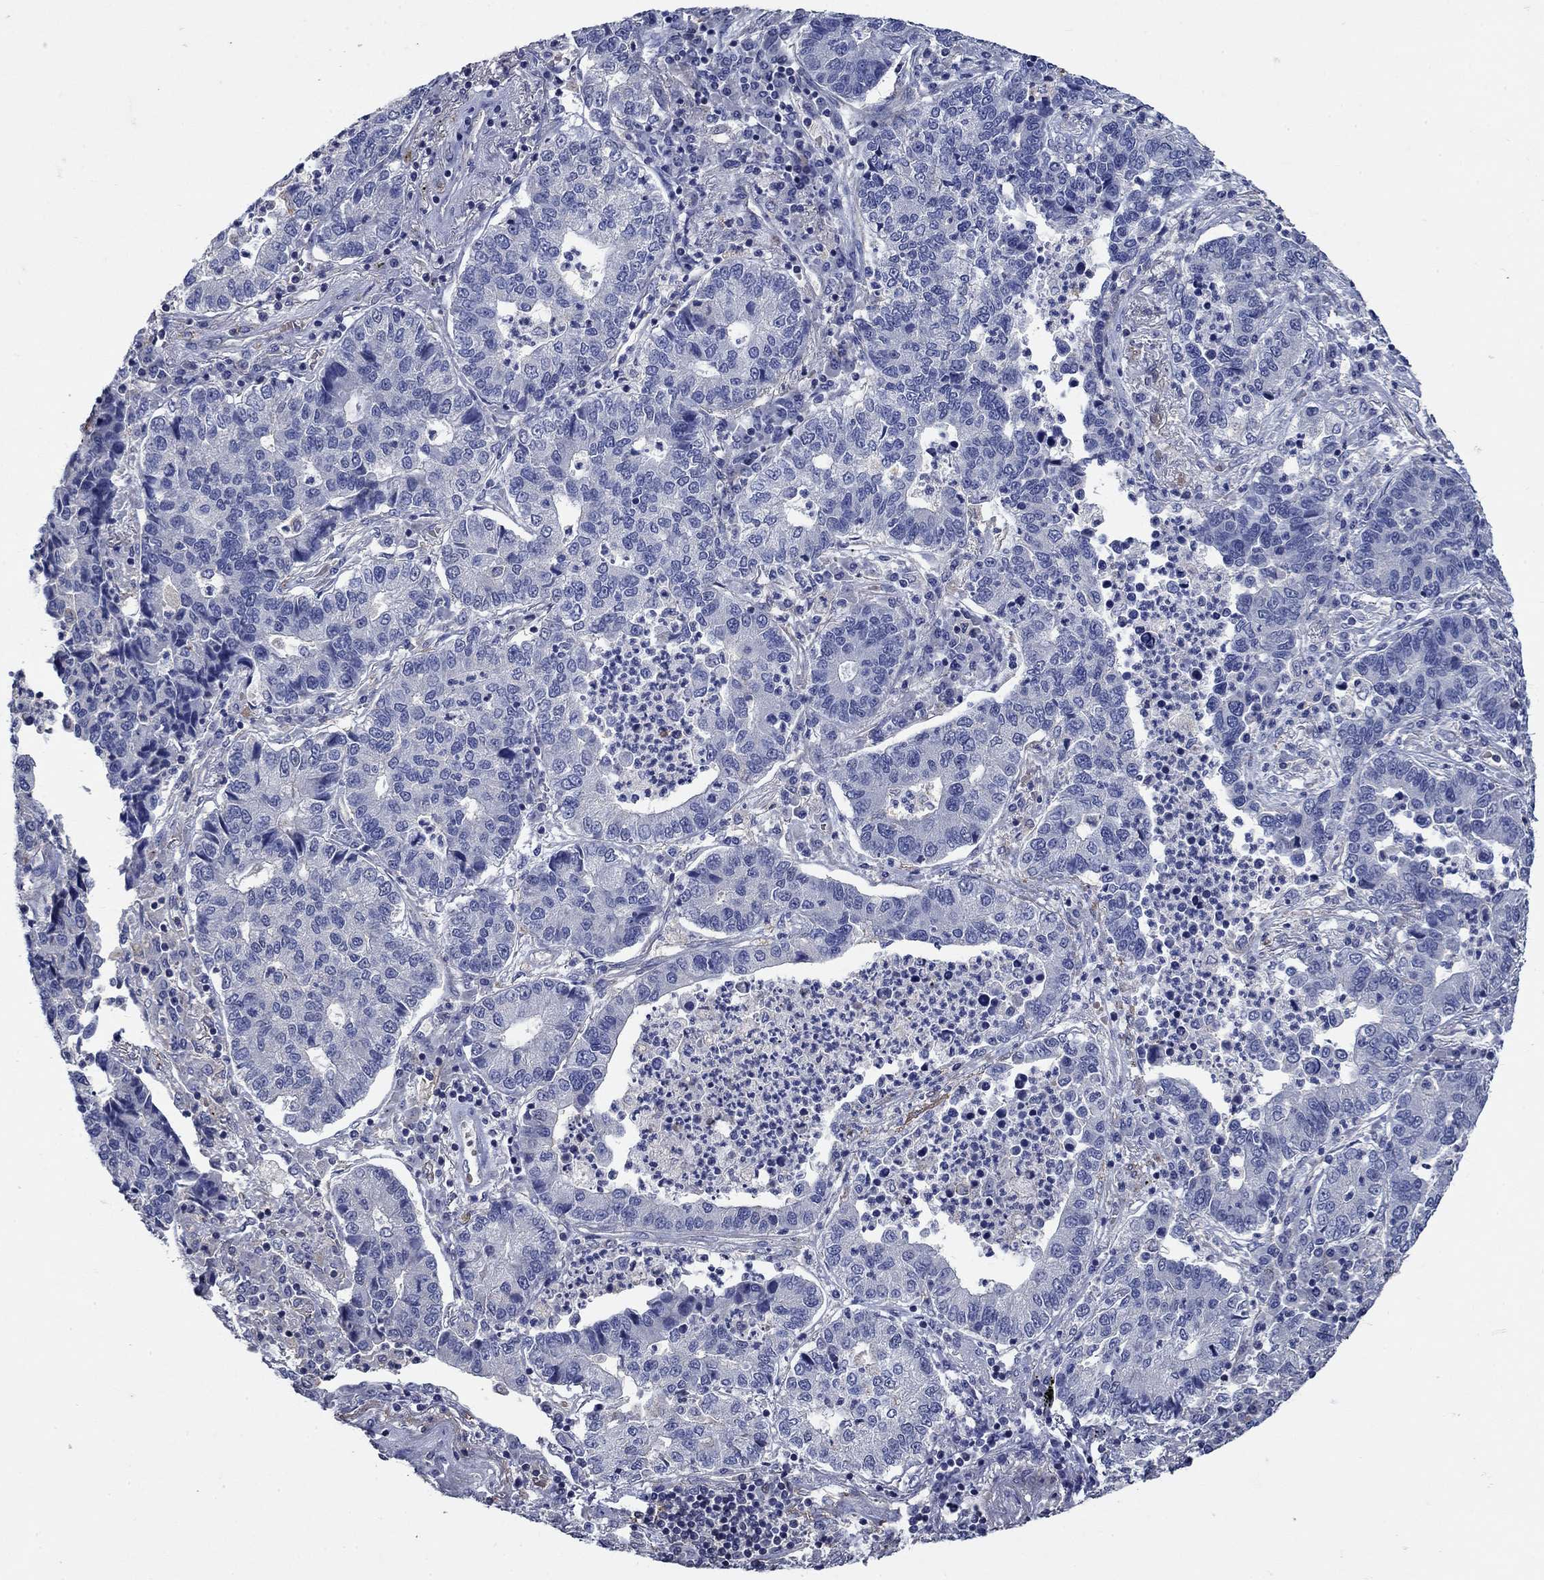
{"staining": {"intensity": "negative", "quantity": "none", "location": "none"}, "tissue": "lung cancer", "cell_type": "Tumor cells", "image_type": "cancer", "snomed": [{"axis": "morphology", "description": "Adenocarcinoma, NOS"}, {"axis": "topography", "description": "Lung"}], "caption": "DAB (3,3'-diaminobenzidine) immunohistochemical staining of human adenocarcinoma (lung) shows no significant positivity in tumor cells.", "gene": "FLNC", "patient": {"sex": "female", "age": 57}}